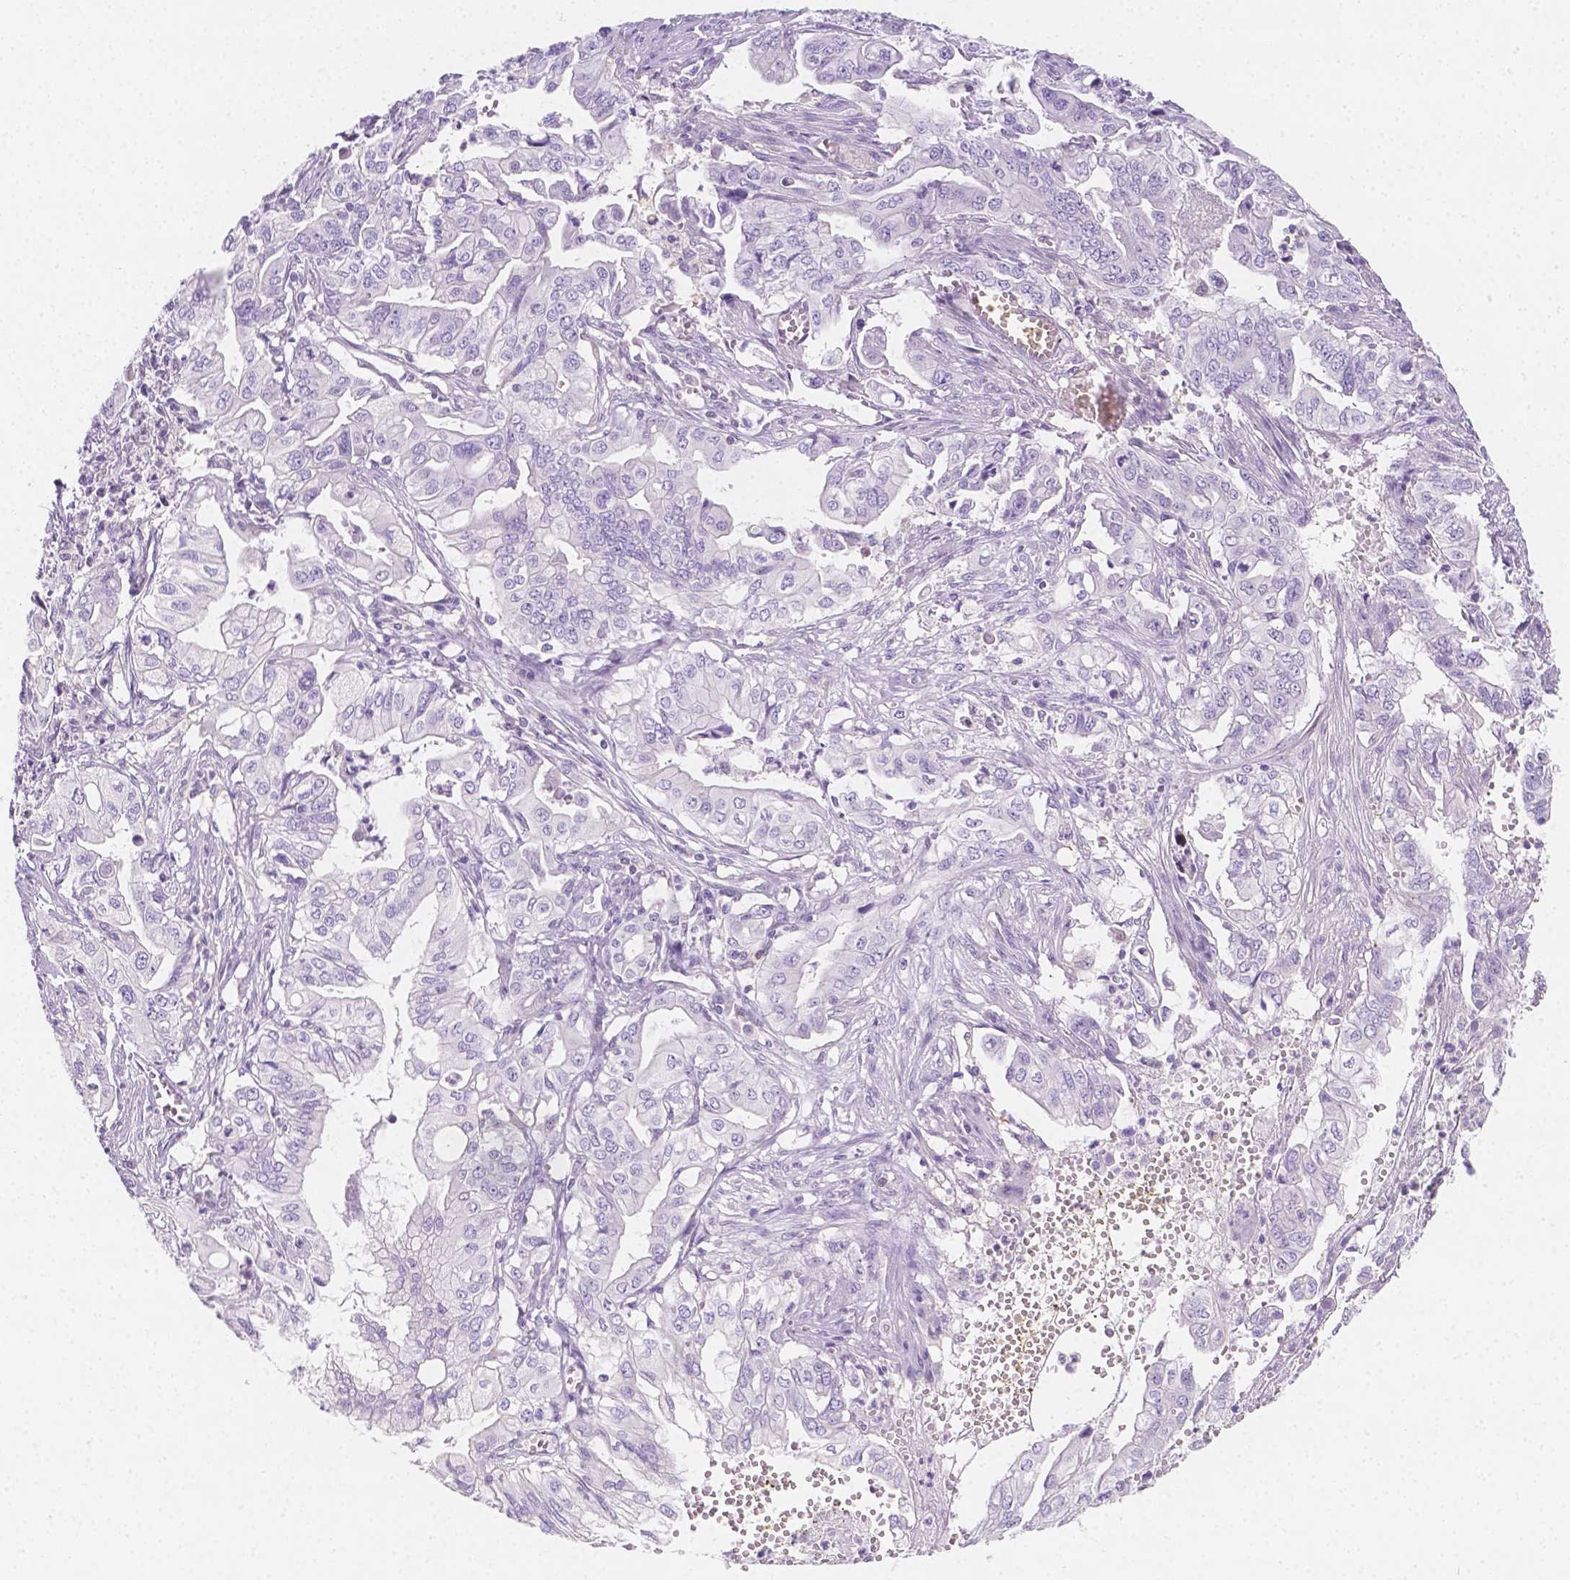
{"staining": {"intensity": "negative", "quantity": "none", "location": "none"}, "tissue": "pancreatic cancer", "cell_type": "Tumor cells", "image_type": "cancer", "snomed": [{"axis": "morphology", "description": "Adenocarcinoma, NOS"}, {"axis": "topography", "description": "Pancreas"}], "caption": "Immunohistochemistry (IHC) histopathology image of human pancreatic adenocarcinoma stained for a protein (brown), which displays no expression in tumor cells. (DAB (3,3'-diaminobenzidine) IHC, high magnification).", "gene": "SGTB", "patient": {"sex": "male", "age": 68}}